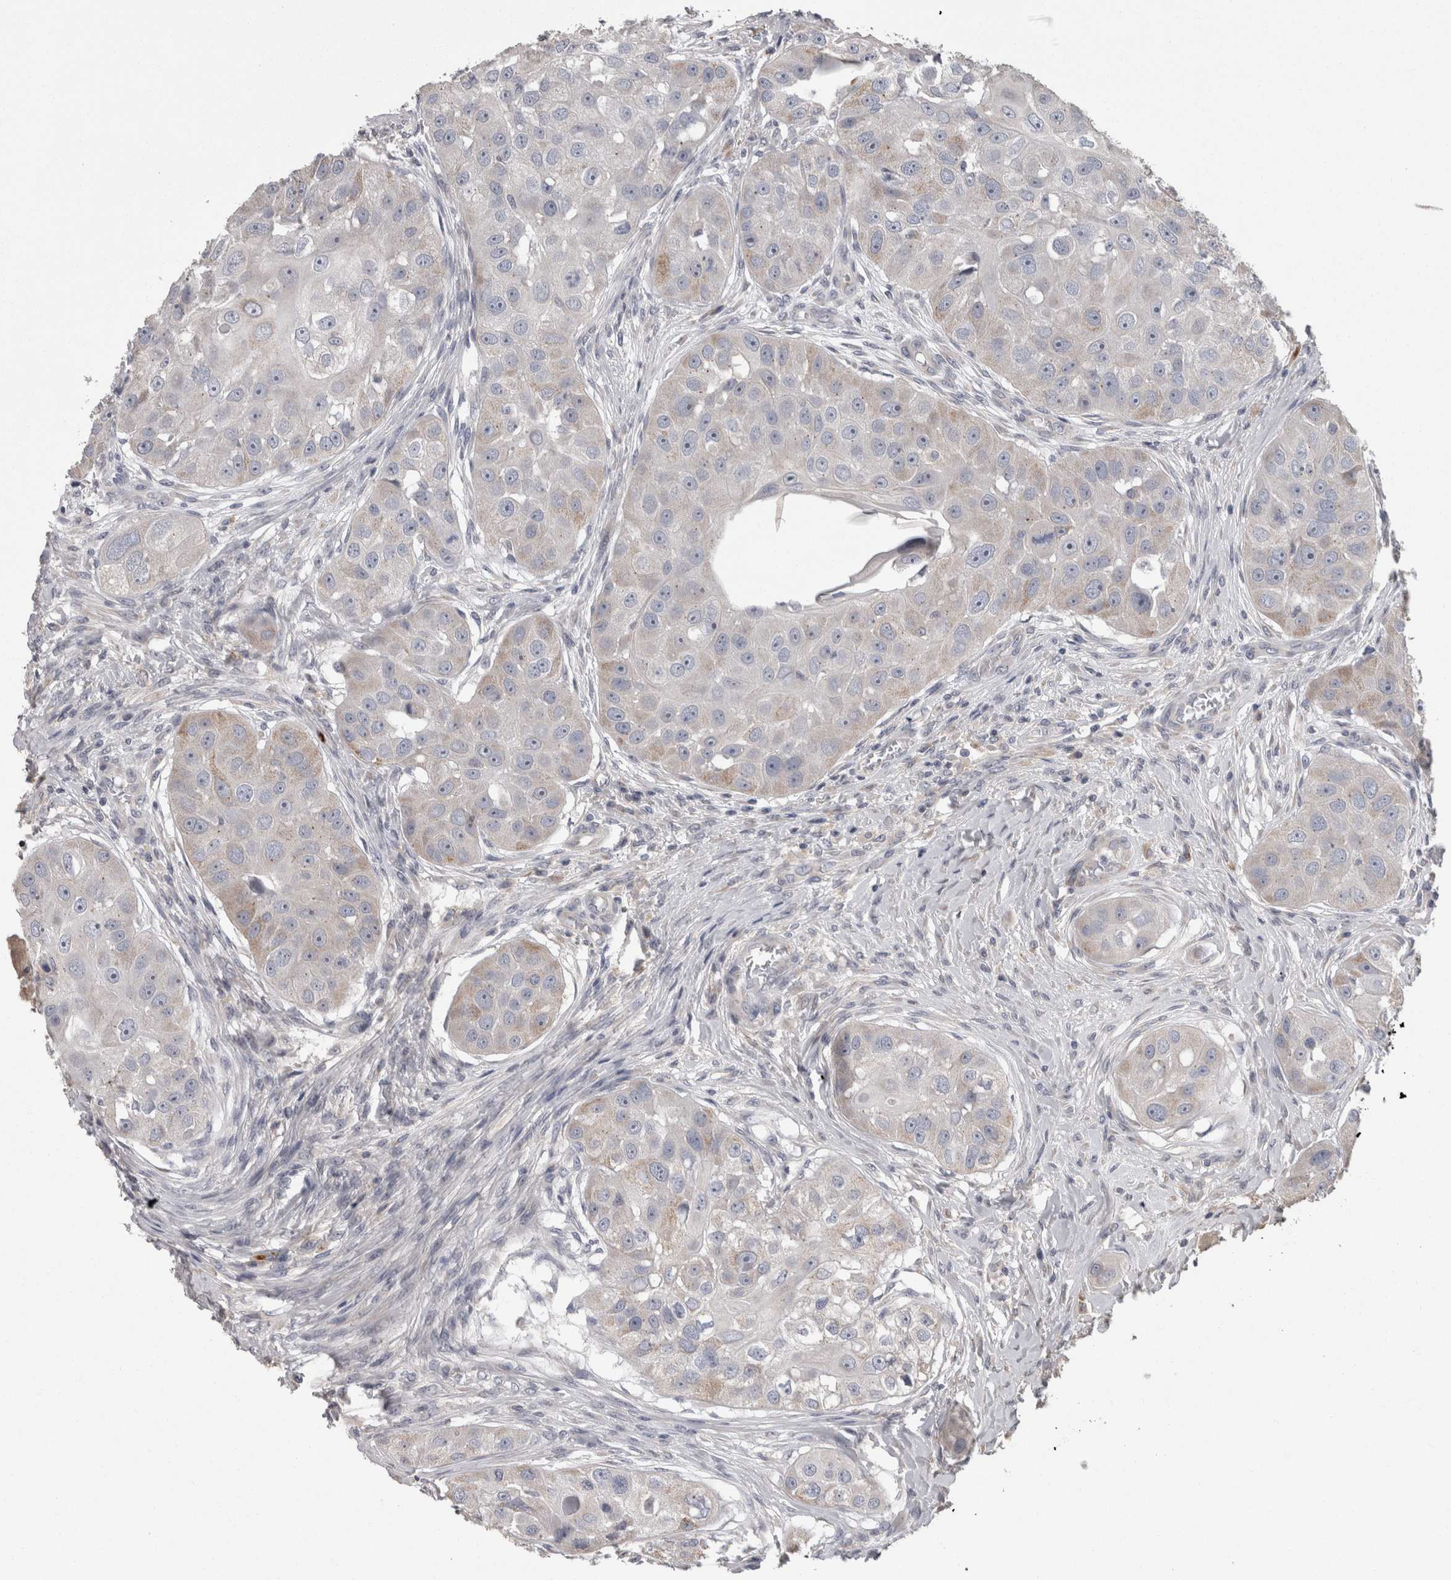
{"staining": {"intensity": "weak", "quantity": "<25%", "location": "cytoplasmic/membranous"}, "tissue": "head and neck cancer", "cell_type": "Tumor cells", "image_type": "cancer", "snomed": [{"axis": "morphology", "description": "Normal tissue, NOS"}, {"axis": "morphology", "description": "Squamous cell carcinoma, NOS"}, {"axis": "topography", "description": "Skeletal muscle"}, {"axis": "topography", "description": "Head-Neck"}], "caption": "Tumor cells show no significant protein positivity in head and neck cancer.", "gene": "STC1", "patient": {"sex": "male", "age": 51}}